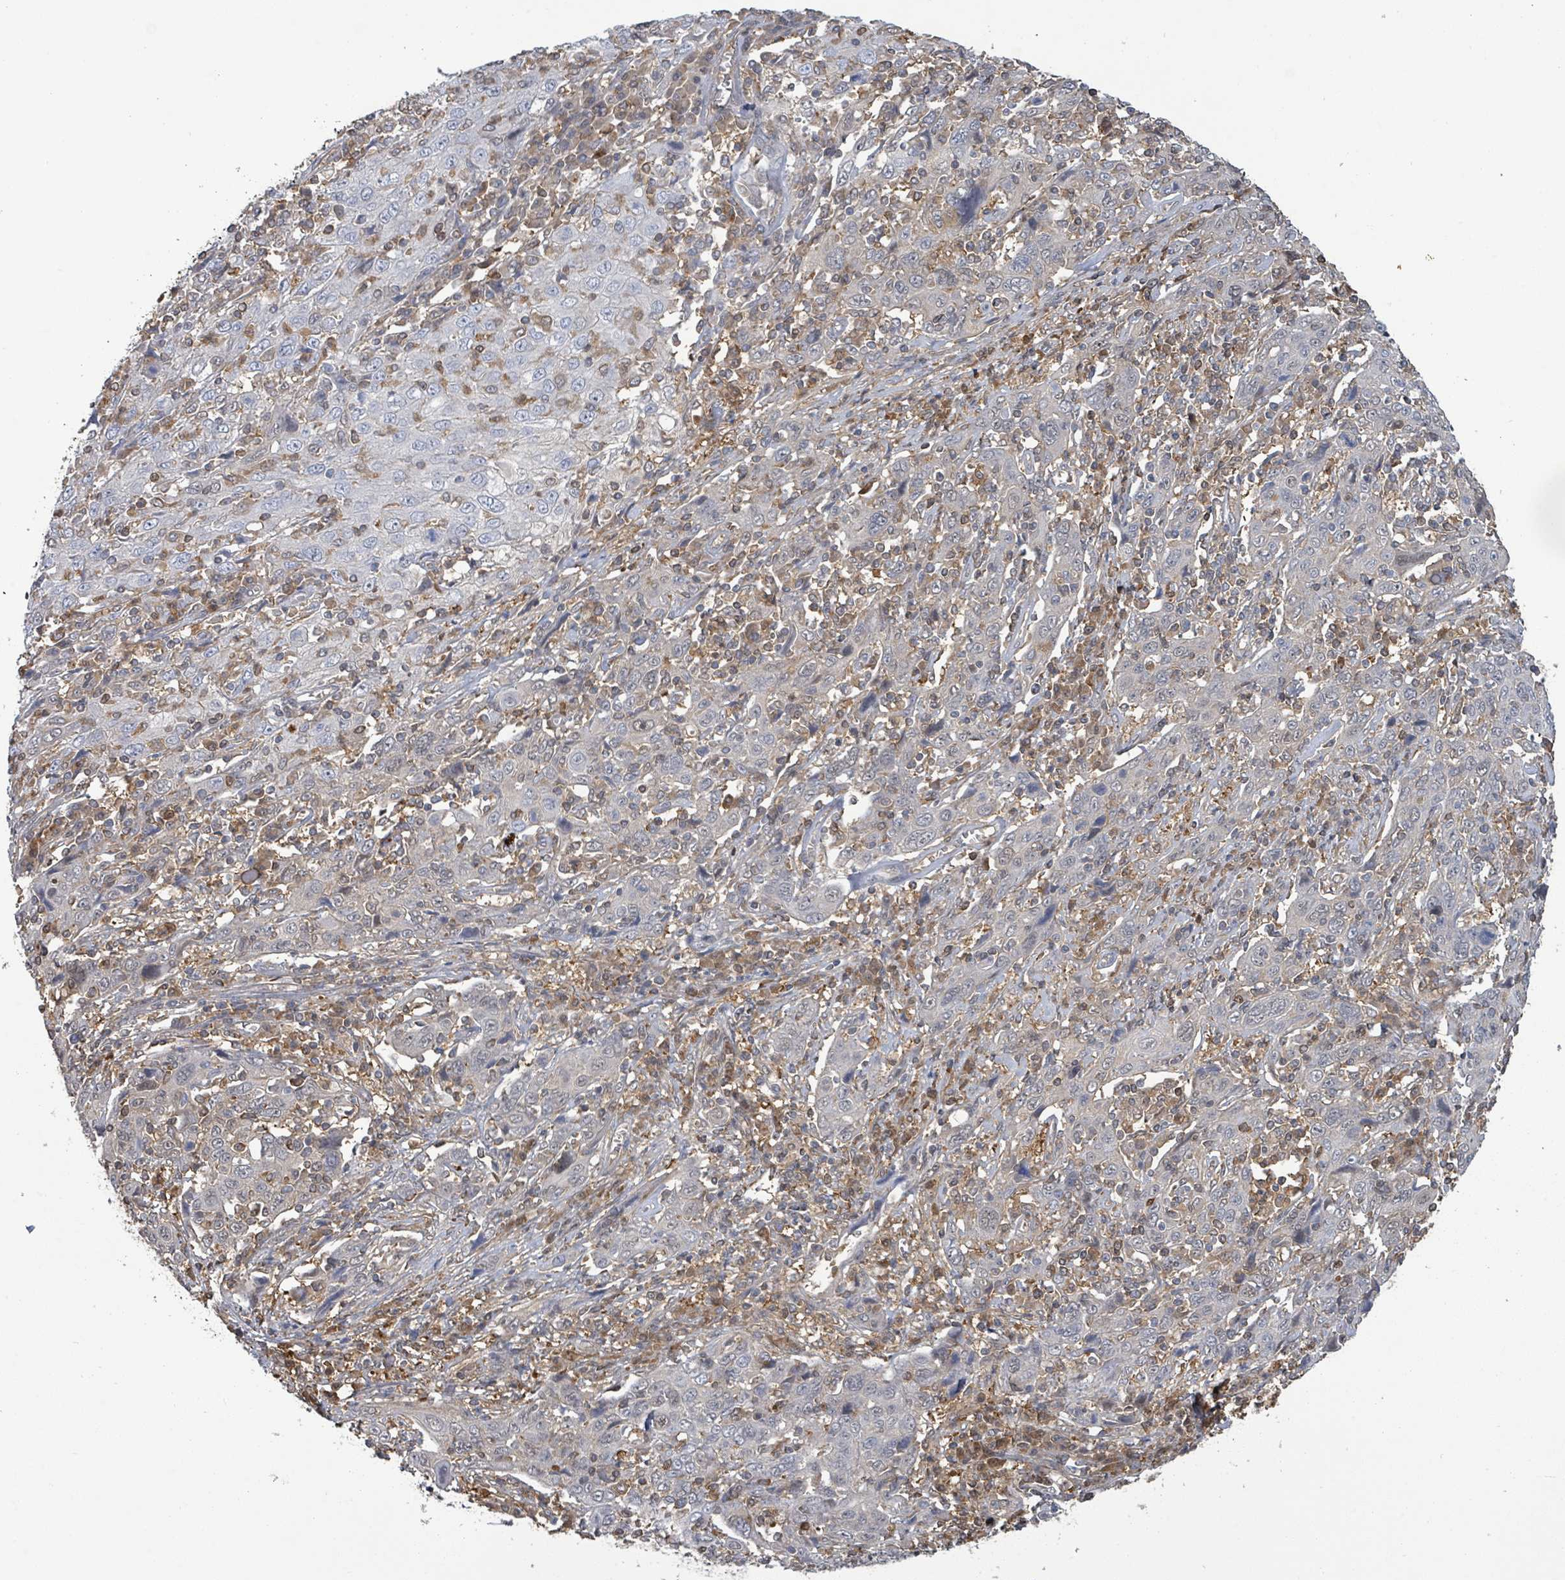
{"staining": {"intensity": "negative", "quantity": "none", "location": "none"}, "tissue": "cervical cancer", "cell_type": "Tumor cells", "image_type": "cancer", "snomed": [{"axis": "morphology", "description": "Squamous cell carcinoma, NOS"}, {"axis": "topography", "description": "Cervix"}], "caption": "Immunohistochemistry of human cervical squamous cell carcinoma reveals no staining in tumor cells. (Brightfield microscopy of DAB (3,3'-diaminobenzidine) immunohistochemistry at high magnification).", "gene": "PGAM1", "patient": {"sex": "female", "age": 46}}